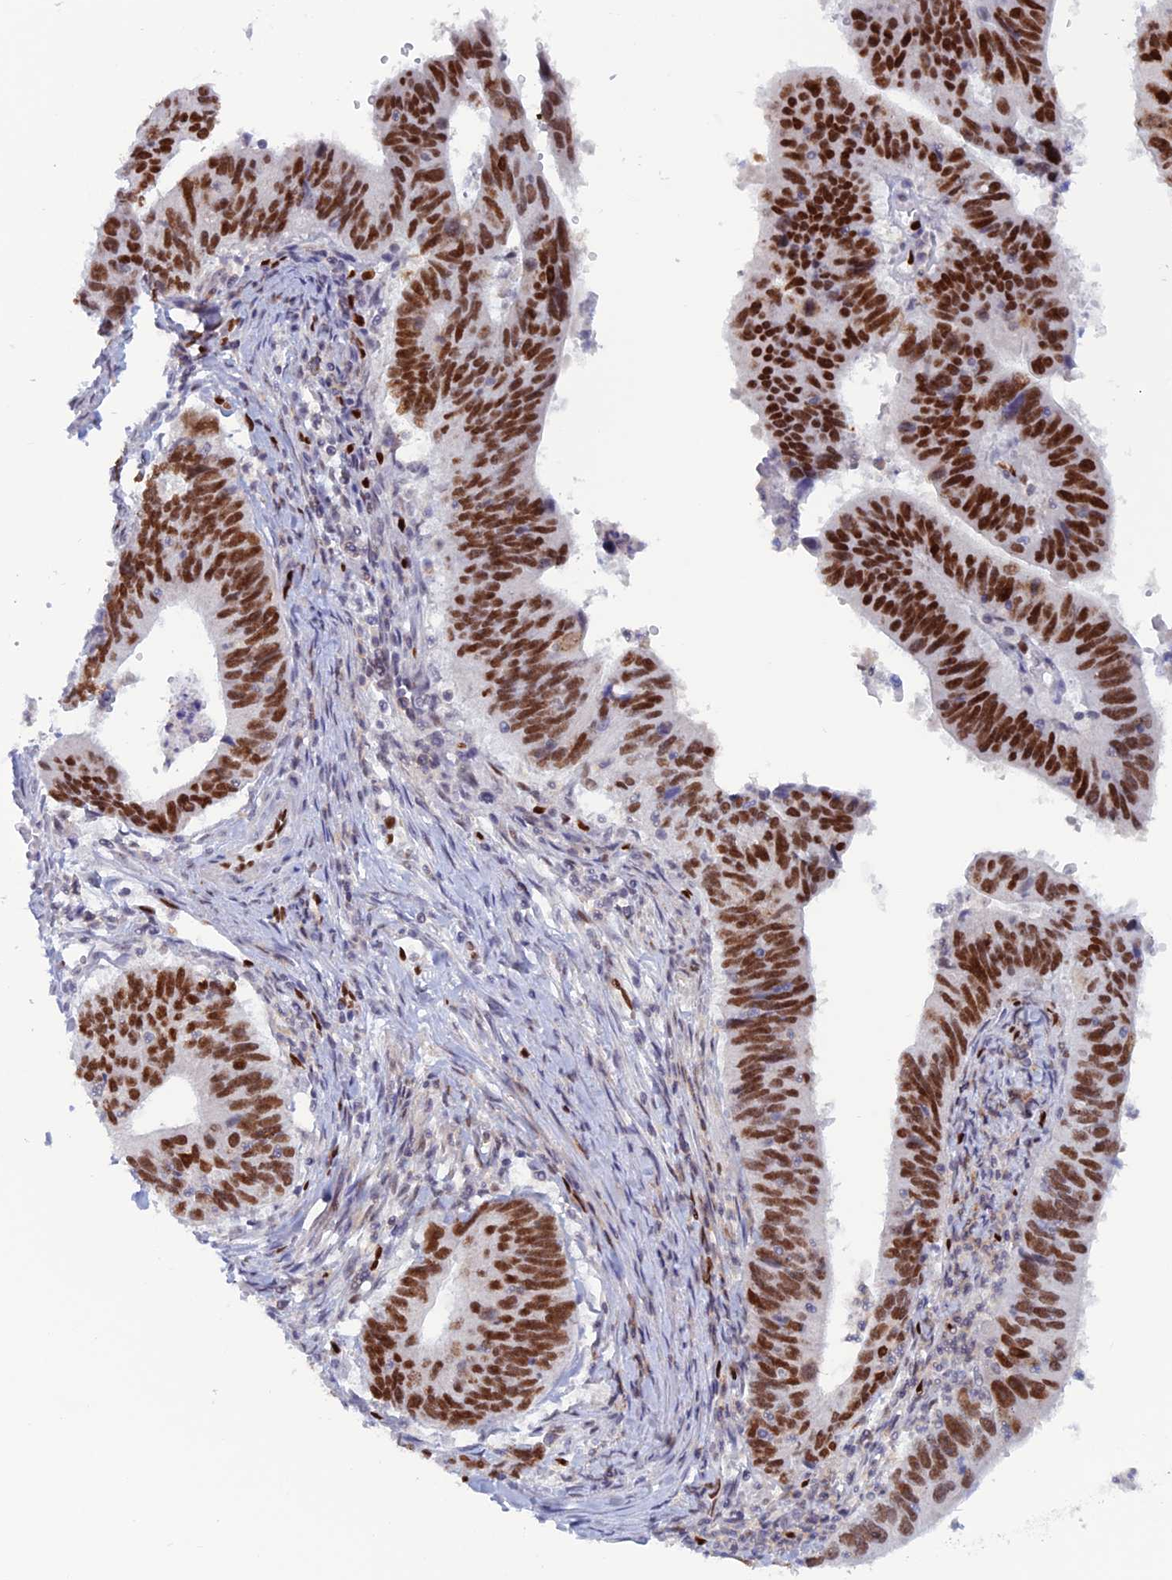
{"staining": {"intensity": "strong", "quantity": ">75%", "location": "nuclear"}, "tissue": "stomach cancer", "cell_type": "Tumor cells", "image_type": "cancer", "snomed": [{"axis": "morphology", "description": "Adenocarcinoma, NOS"}, {"axis": "topography", "description": "Stomach"}], "caption": "Protein staining exhibits strong nuclear expression in about >75% of tumor cells in stomach adenocarcinoma.", "gene": "NOL4L", "patient": {"sex": "male", "age": 59}}